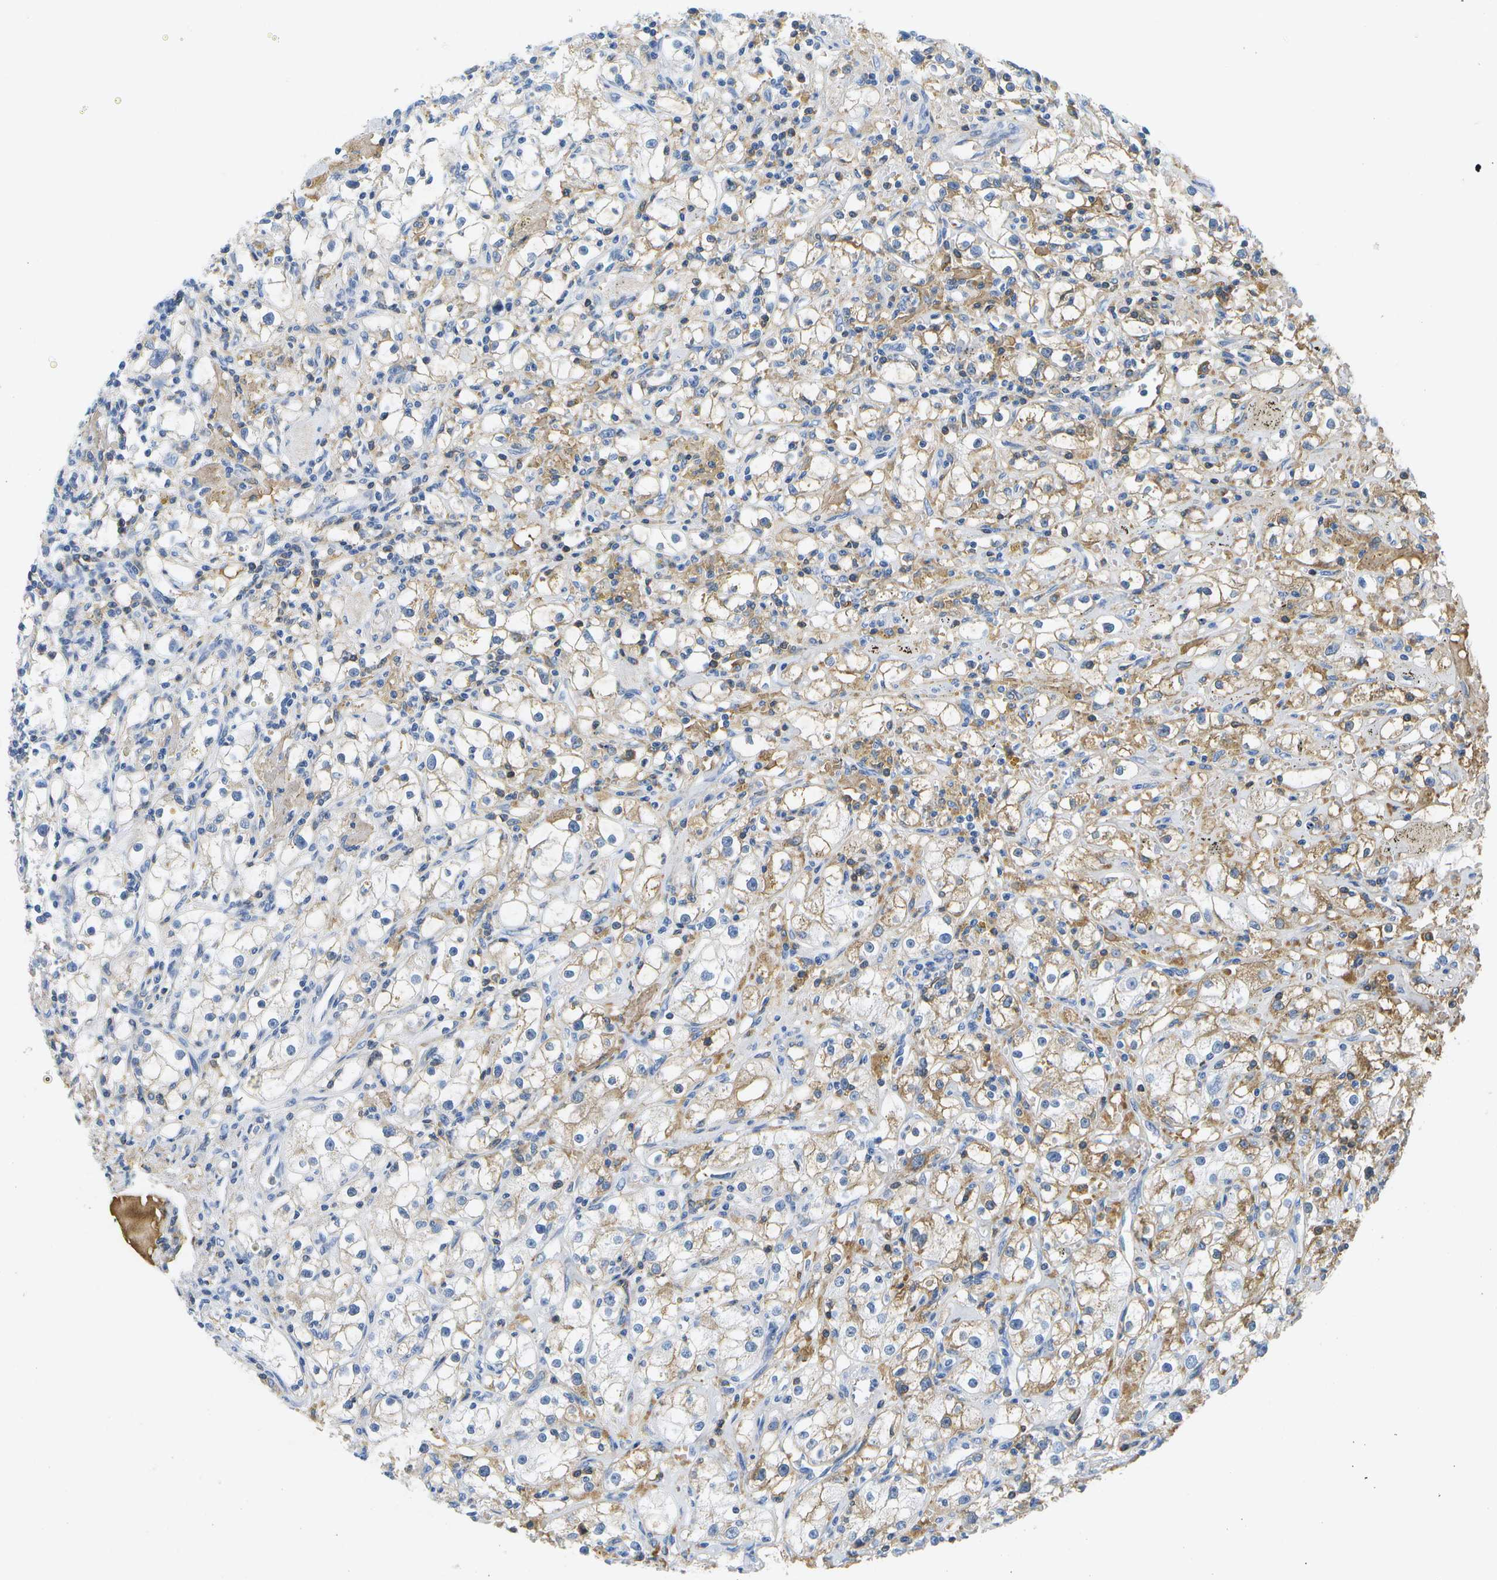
{"staining": {"intensity": "weak", "quantity": "25%-75%", "location": "cytoplasmic/membranous"}, "tissue": "renal cancer", "cell_type": "Tumor cells", "image_type": "cancer", "snomed": [{"axis": "morphology", "description": "Adenocarcinoma, NOS"}, {"axis": "topography", "description": "Kidney"}], "caption": "Tumor cells demonstrate low levels of weak cytoplasmic/membranous staining in about 25%-75% of cells in adenocarcinoma (renal).", "gene": "SERPINA1", "patient": {"sex": "male", "age": 56}}